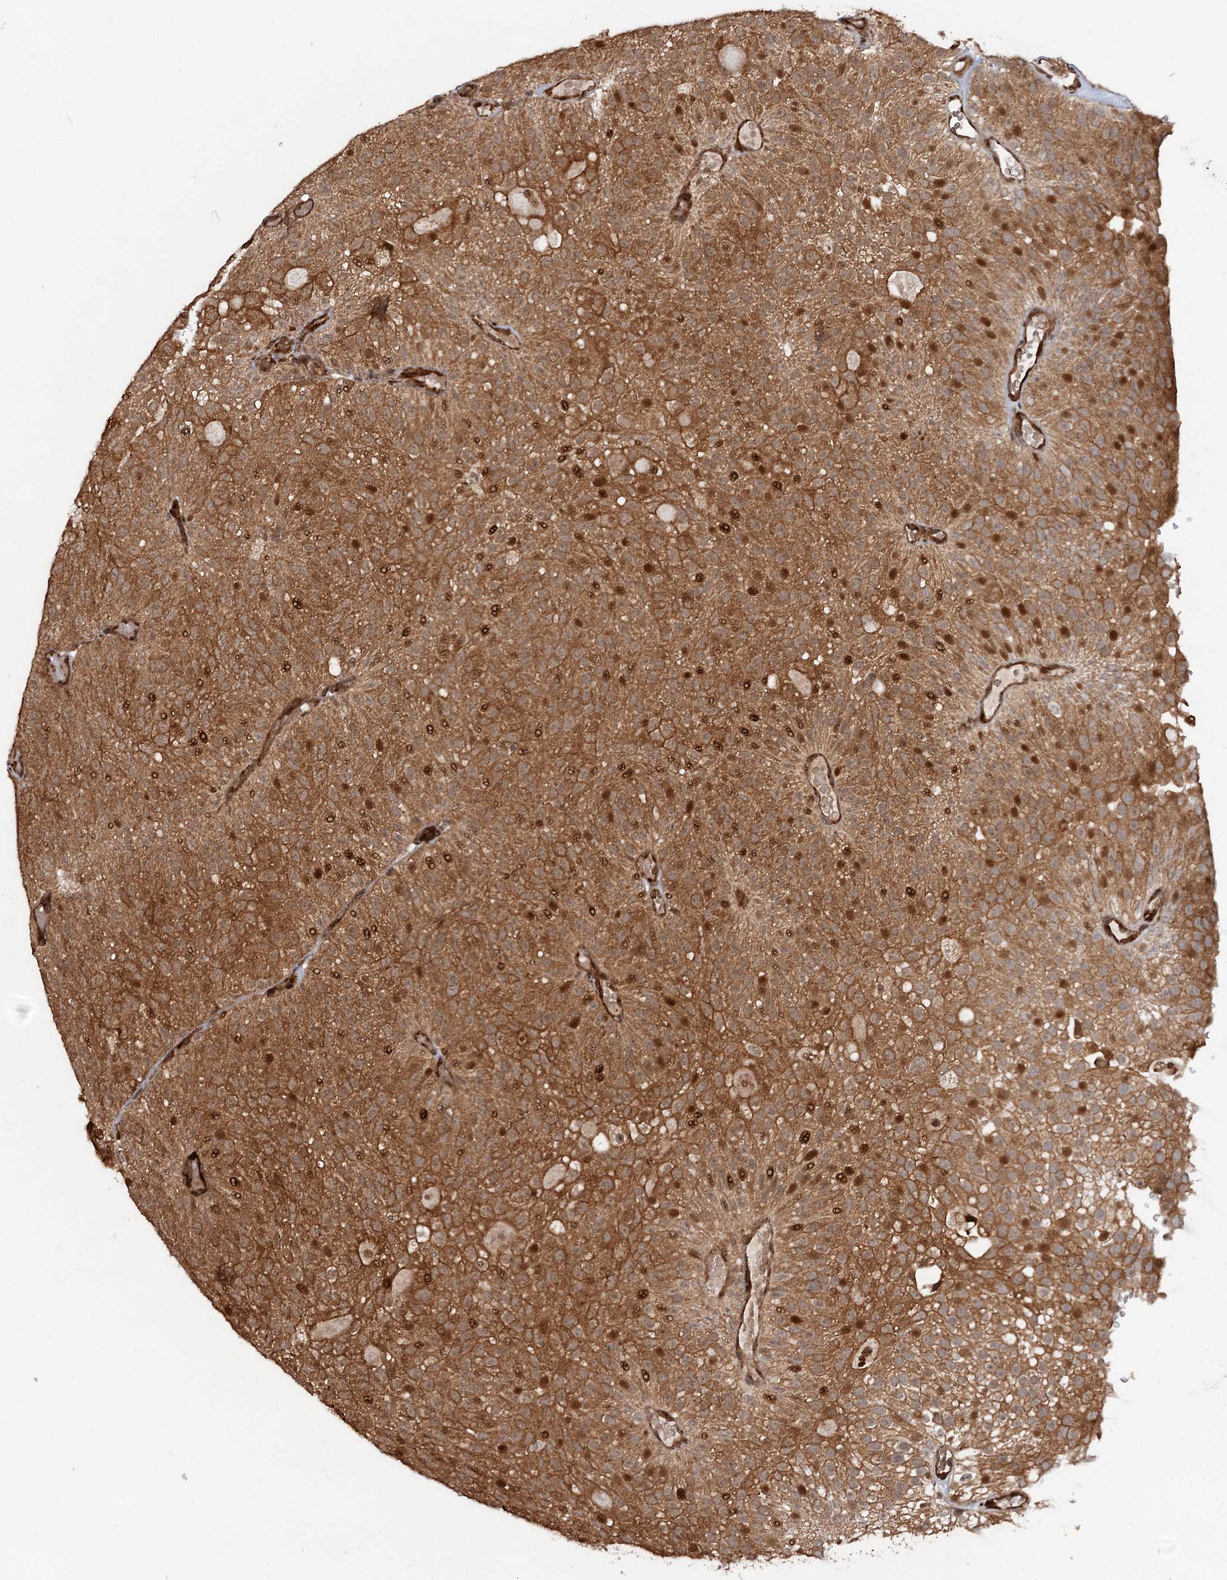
{"staining": {"intensity": "moderate", "quantity": ">75%", "location": "cytoplasmic/membranous,nuclear"}, "tissue": "urothelial cancer", "cell_type": "Tumor cells", "image_type": "cancer", "snomed": [{"axis": "morphology", "description": "Urothelial carcinoma, Low grade"}, {"axis": "topography", "description": "Urinary bladder"}], "caption": "Urothelial carcinoma (low-grade) tissue demonstrates moderate cytoplasmic/membranous and nuclear expression in approximately >75% of tumor cells (IHC, brightfield microscopy, high magnification).", "gene": "SNRNP25", "patient": {"sex": "male", "age": 78}}